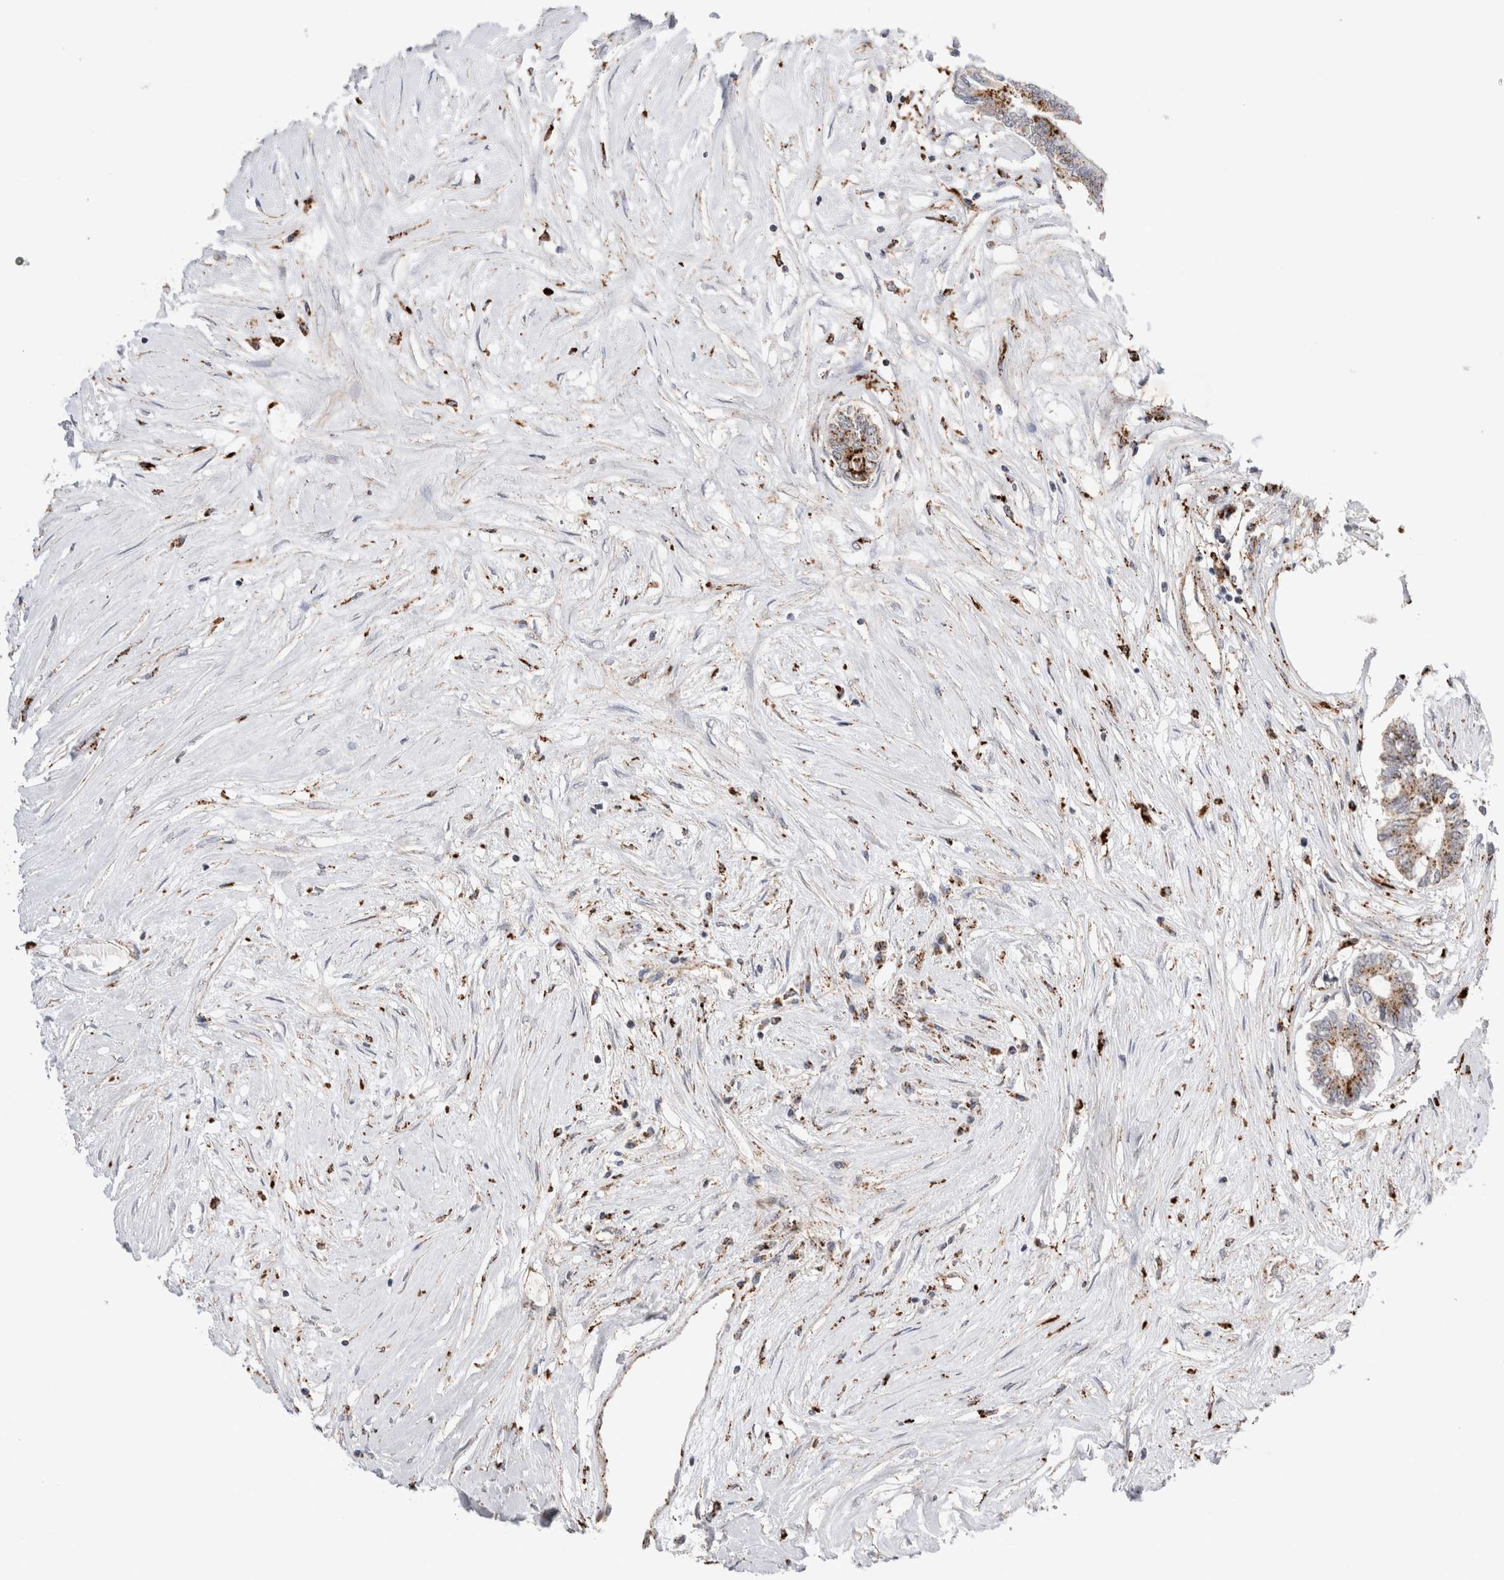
{"staining": {"intensity": "moderate", "quantity": ">75%", "location": "cytoplasmic/membranous"}, "tissue": "colorectal cancer", "cell_type": "Tumor cells", "image_type": "cancer", "snomed": [{"axis": "morphology", "description": "Adenocarcinoma, NOS"}, {"axis": "topography", "description": "Rectum"}], "caption": "Moderate cytoplasmic/membranous positivity is present in approximately >75% of tumor cells in colorectal cancer (adenocarcinoma). Using DAB (3,3'-diaminobenzidine) (brown) and hematoxylin (blue) stains, captured at high magnification using brightfield microscopy.", "gene": "CTSA", "patient": {"sex": "male", "age": 63}}